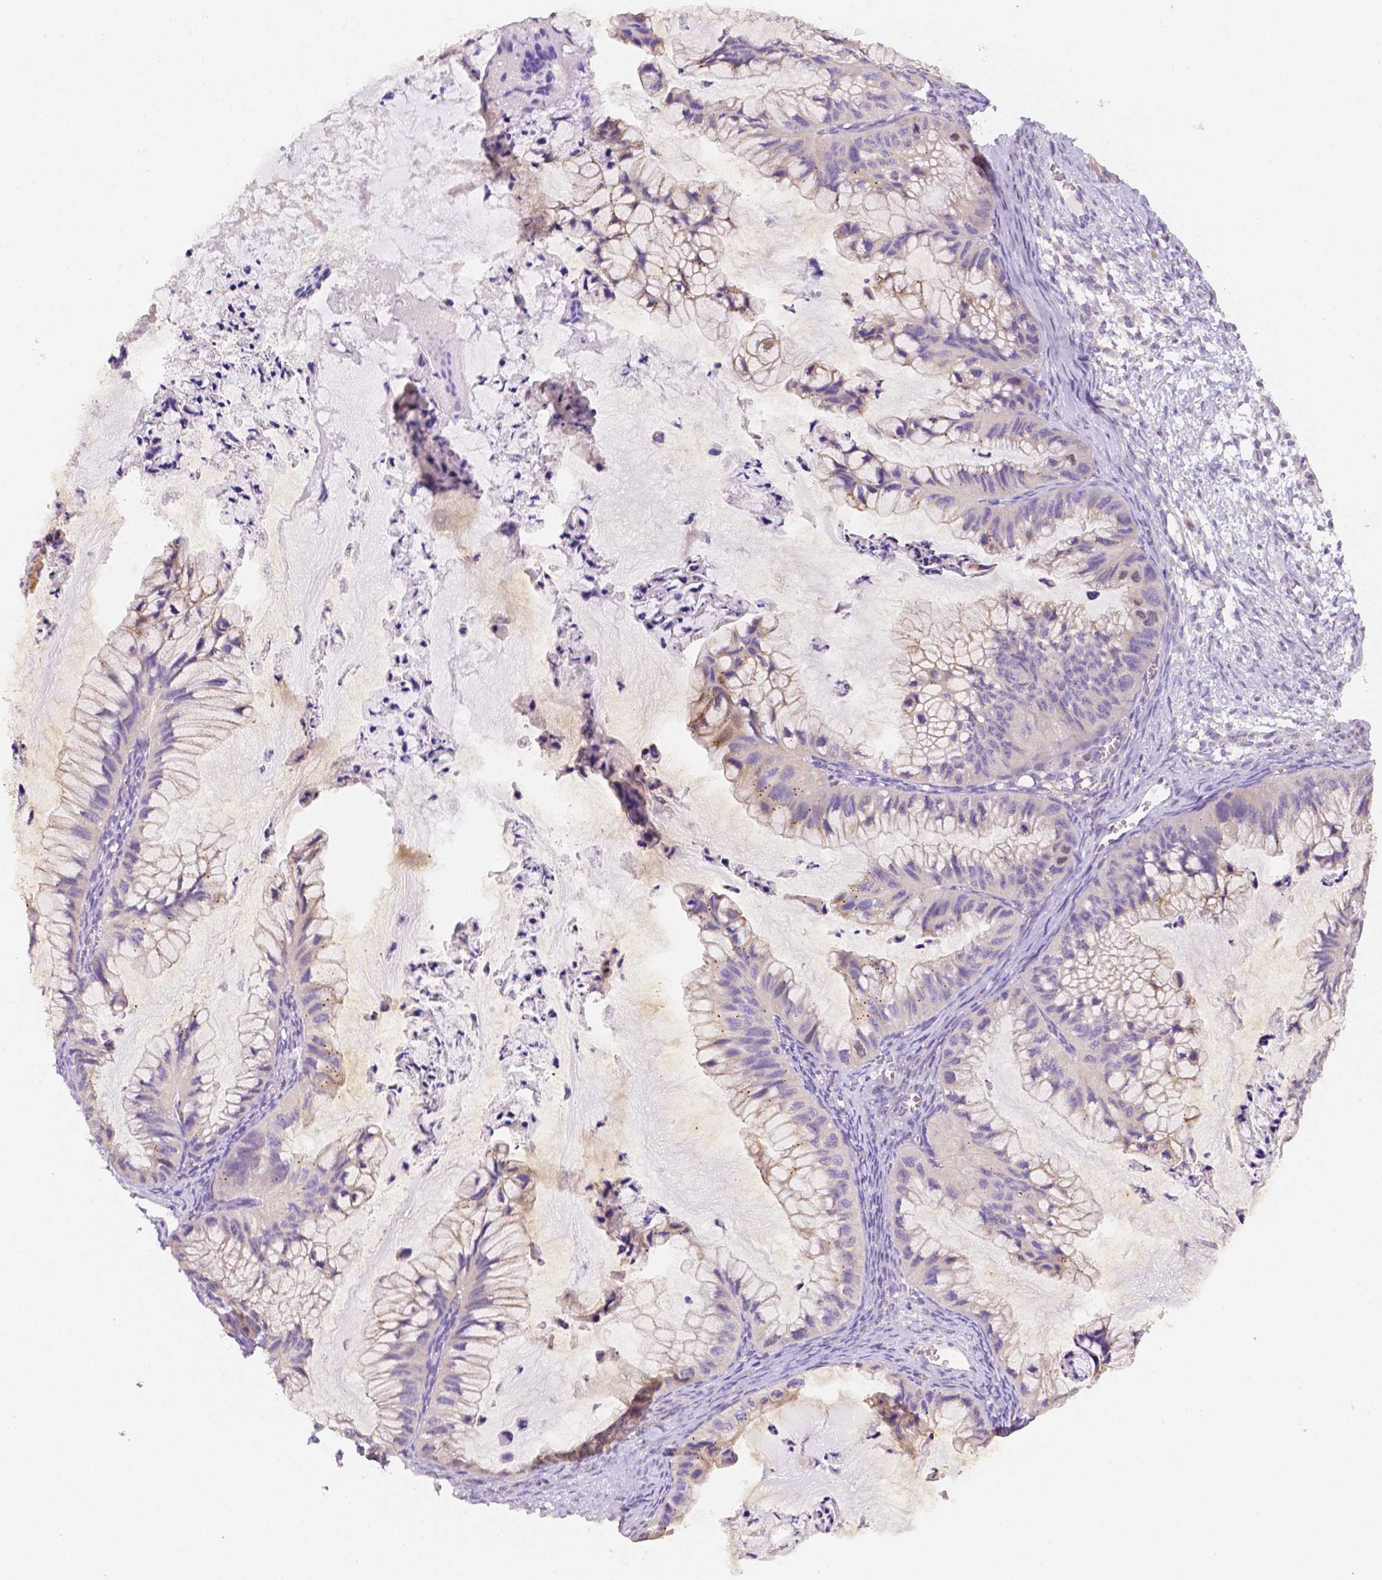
{"staining": {"intensity": "negative", "quantity": "none", "location": "none"}, "tissue": "ovarian cancer", "cell_type": "Tumor cells", "image_type": "cancer", "snomed": [{"axis": "morphology", "description": "Cystadenocarcinoma, mucinous, NOS"}, {"axis": "topography", "description": "Ovary"}], "caption": "Immunohistochemistry (IHC) micrograph of human ovarian cancer stained for a protein (brown), which exhibits no expression in tumor cells.", "gene": "C10orf67", "patient": {"sex": "female", "age": 72}}